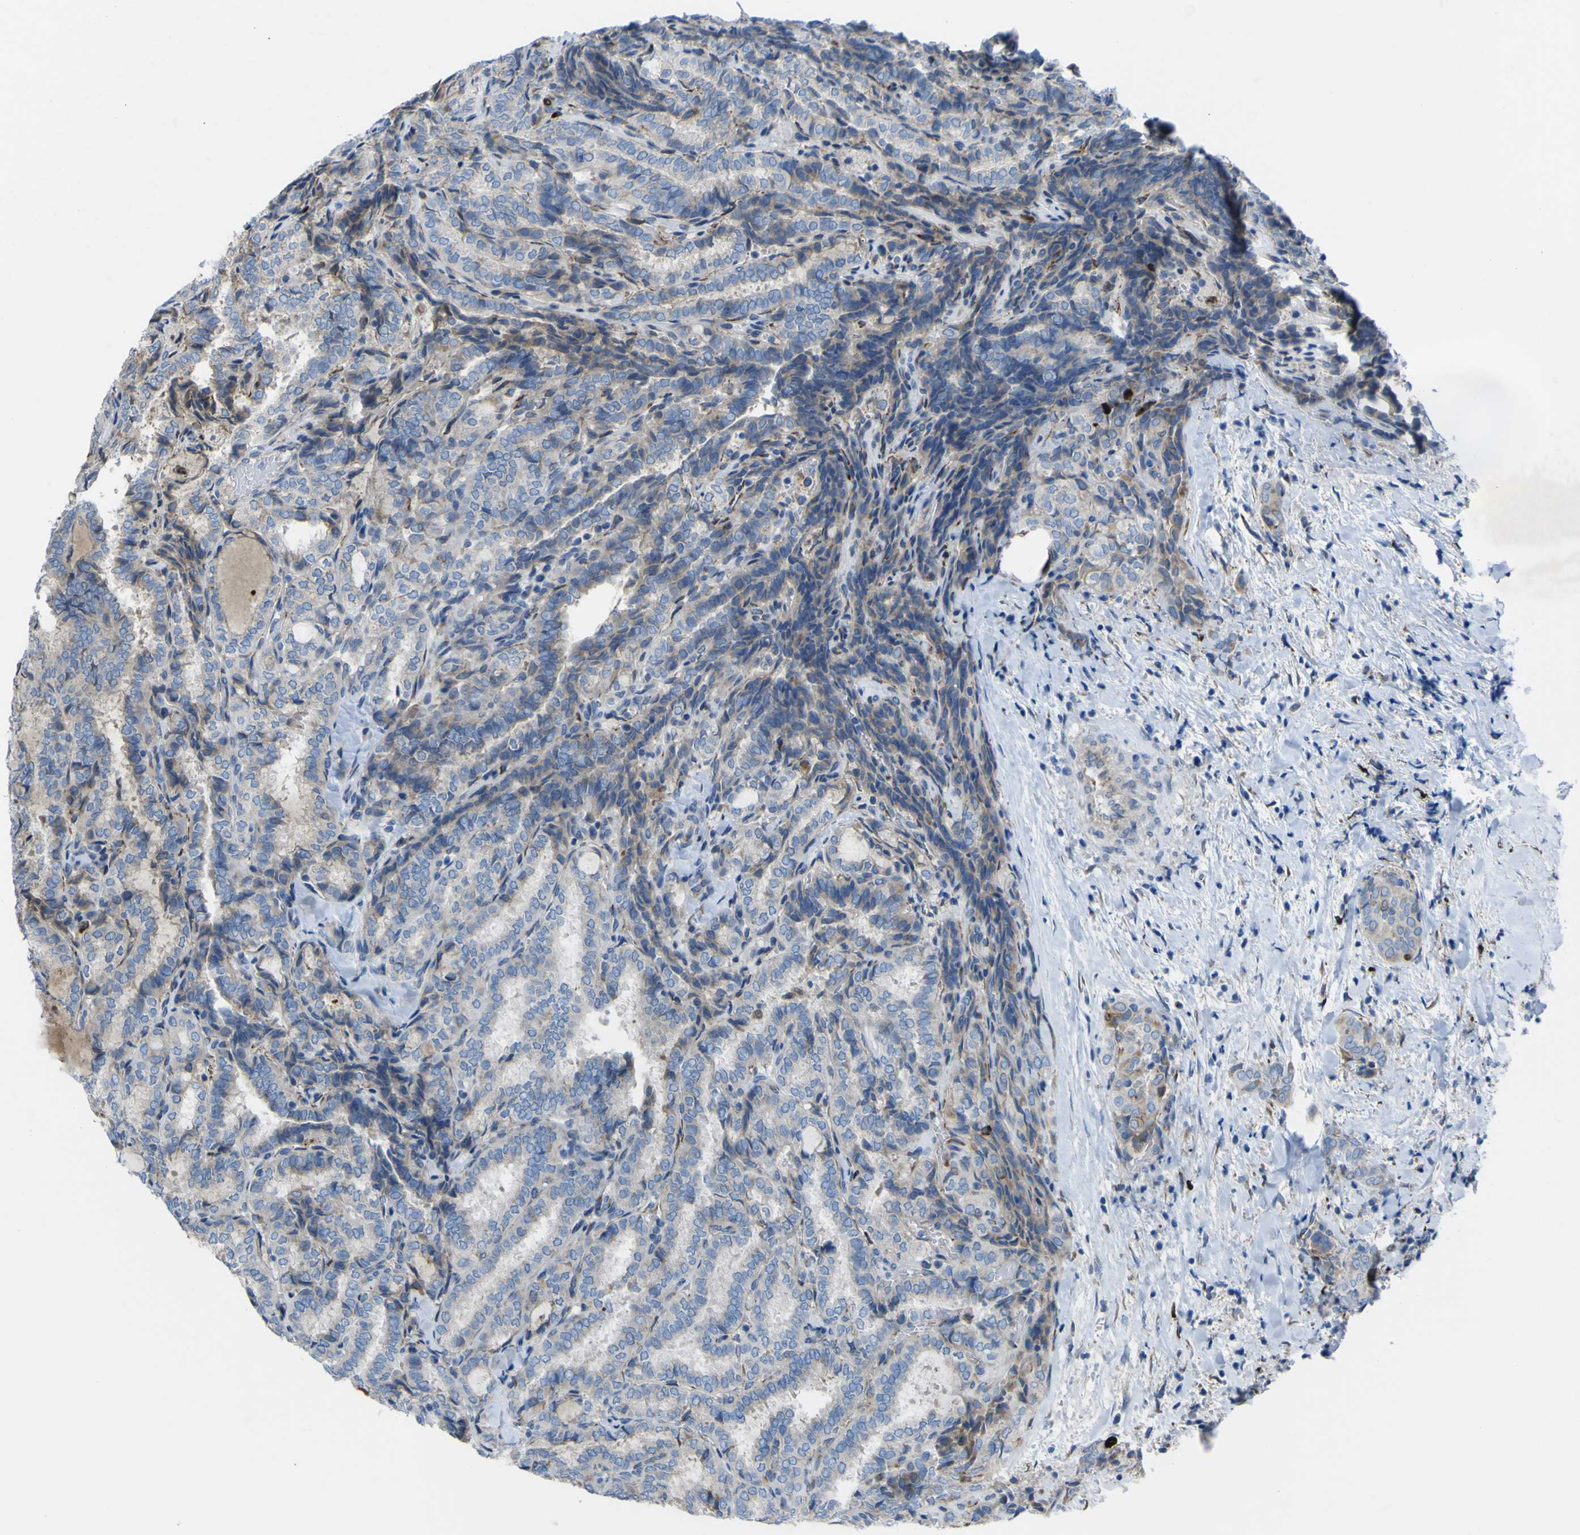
{"staining": {"intensity": "weak", "quantity": "<25%", "location": "cytoplasmic/membranous"}, "tissue": "thyroid cancer", "cell_type": "Tumor cells", "image_type": "cancer", "snomed": [{"axis": "morphology", "description": "Normal tissue, NOS"}, {"axis": "morphology", "description": "Papillary adenocarcinoma, NOS"}, {"axis": "topography", "description": "Thyroid gland"}], "caption": "Tumor cells are negative for protein expression in human papillary adenocarcinoma (thyroid).", "gene": "CST3", "patient": {"sex": "female", "age": 30}}